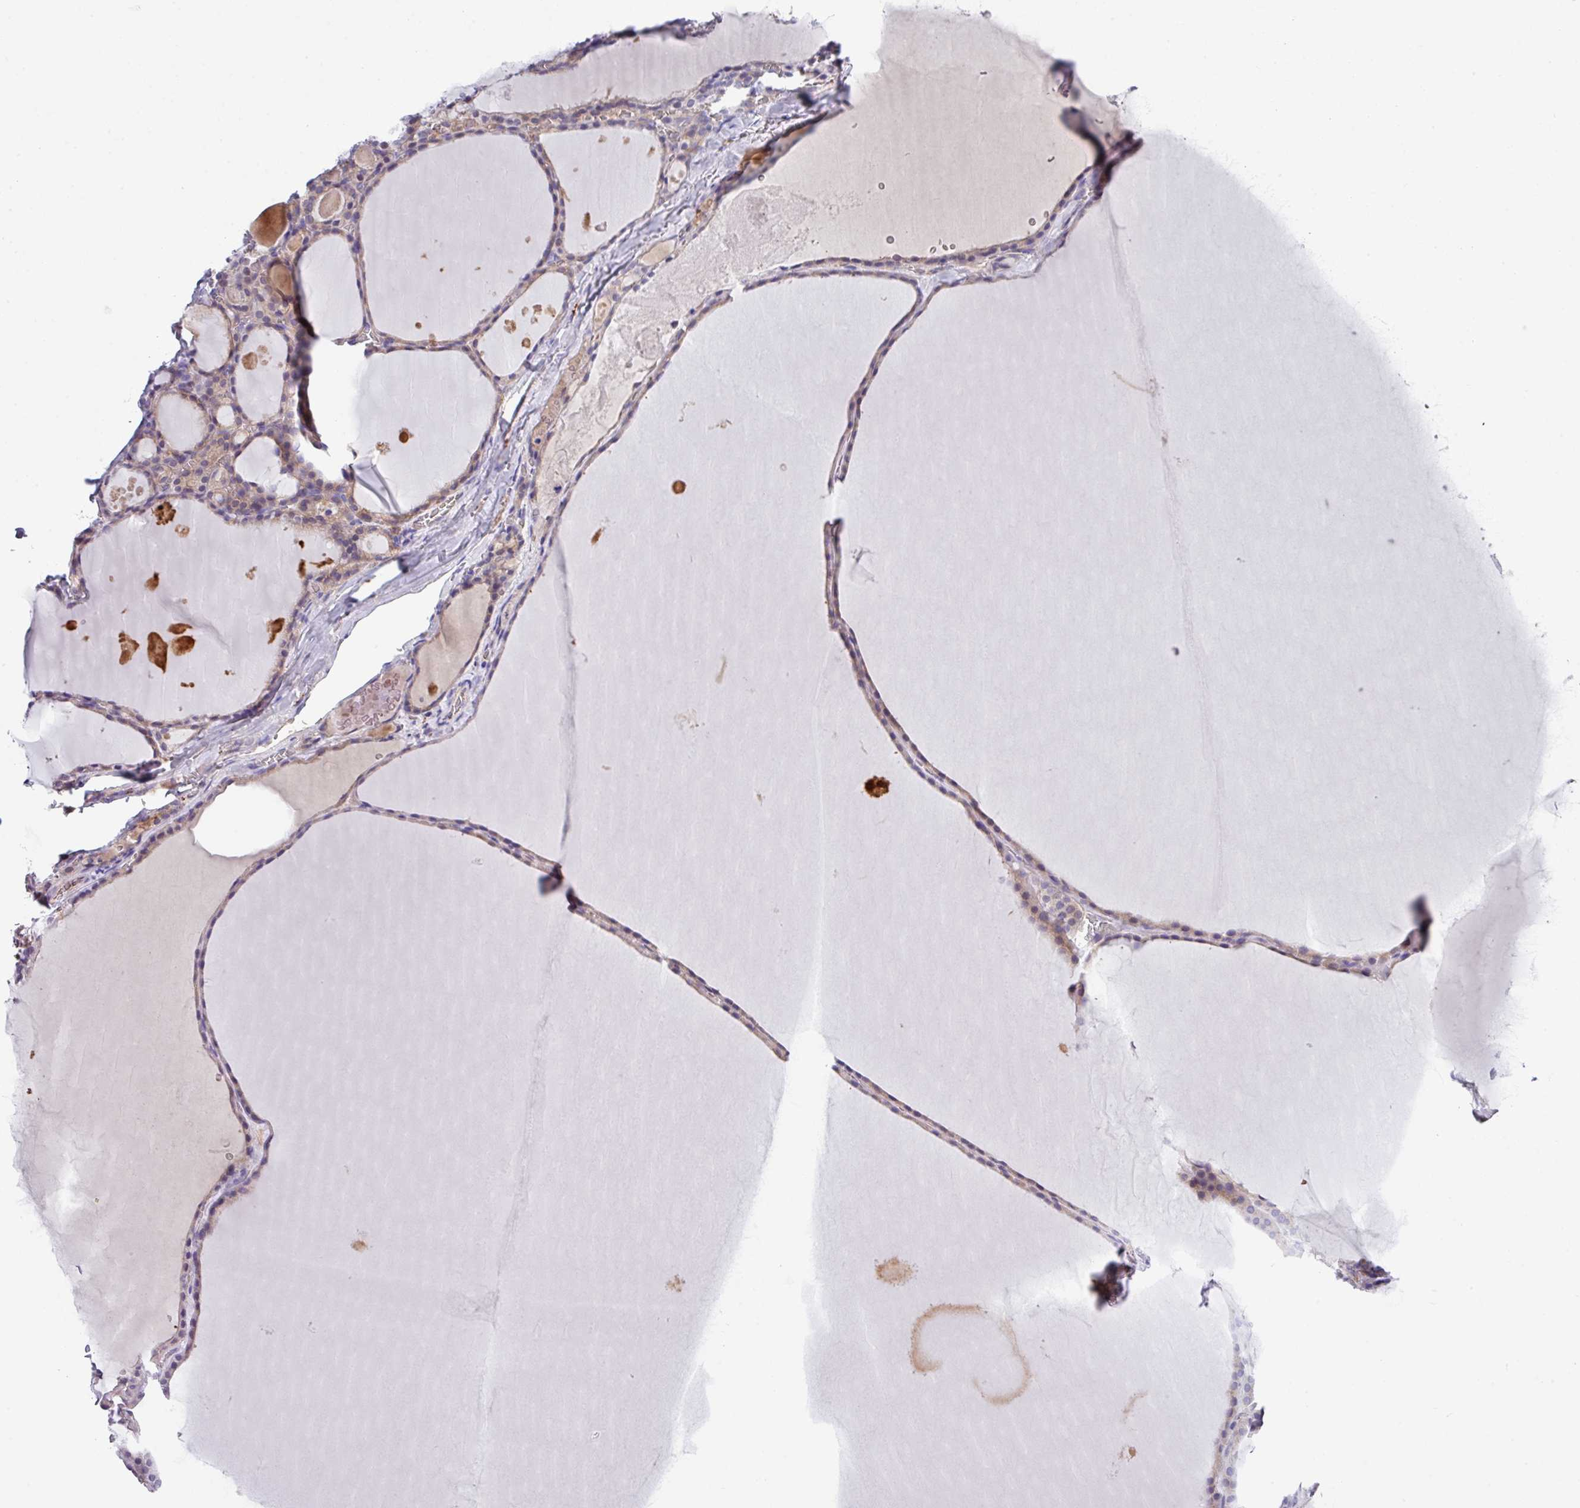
{"staining": {"intensity": "weak", "quantity": "25%-75%", "location": "cytoplasmic/membranous"}, "tissue": "thyroid gland", "cell_type": "Glandular cells", "image_type": "normal", "snomed": [{"axis": "morphology", "description": "Normal tissue, NOS"}, {"axis": "topography", "description": "Thyroid gland"}], "caption": "IHC photomicrograph of unremarkable thyroid gland stained for a protein (brown), which displays low levels of weak cytoplasmic/membranous expression in about 25%-75% of glandular cells.", "gene": "DNAL1", "patient": {"sex": "male", "age": 56}}